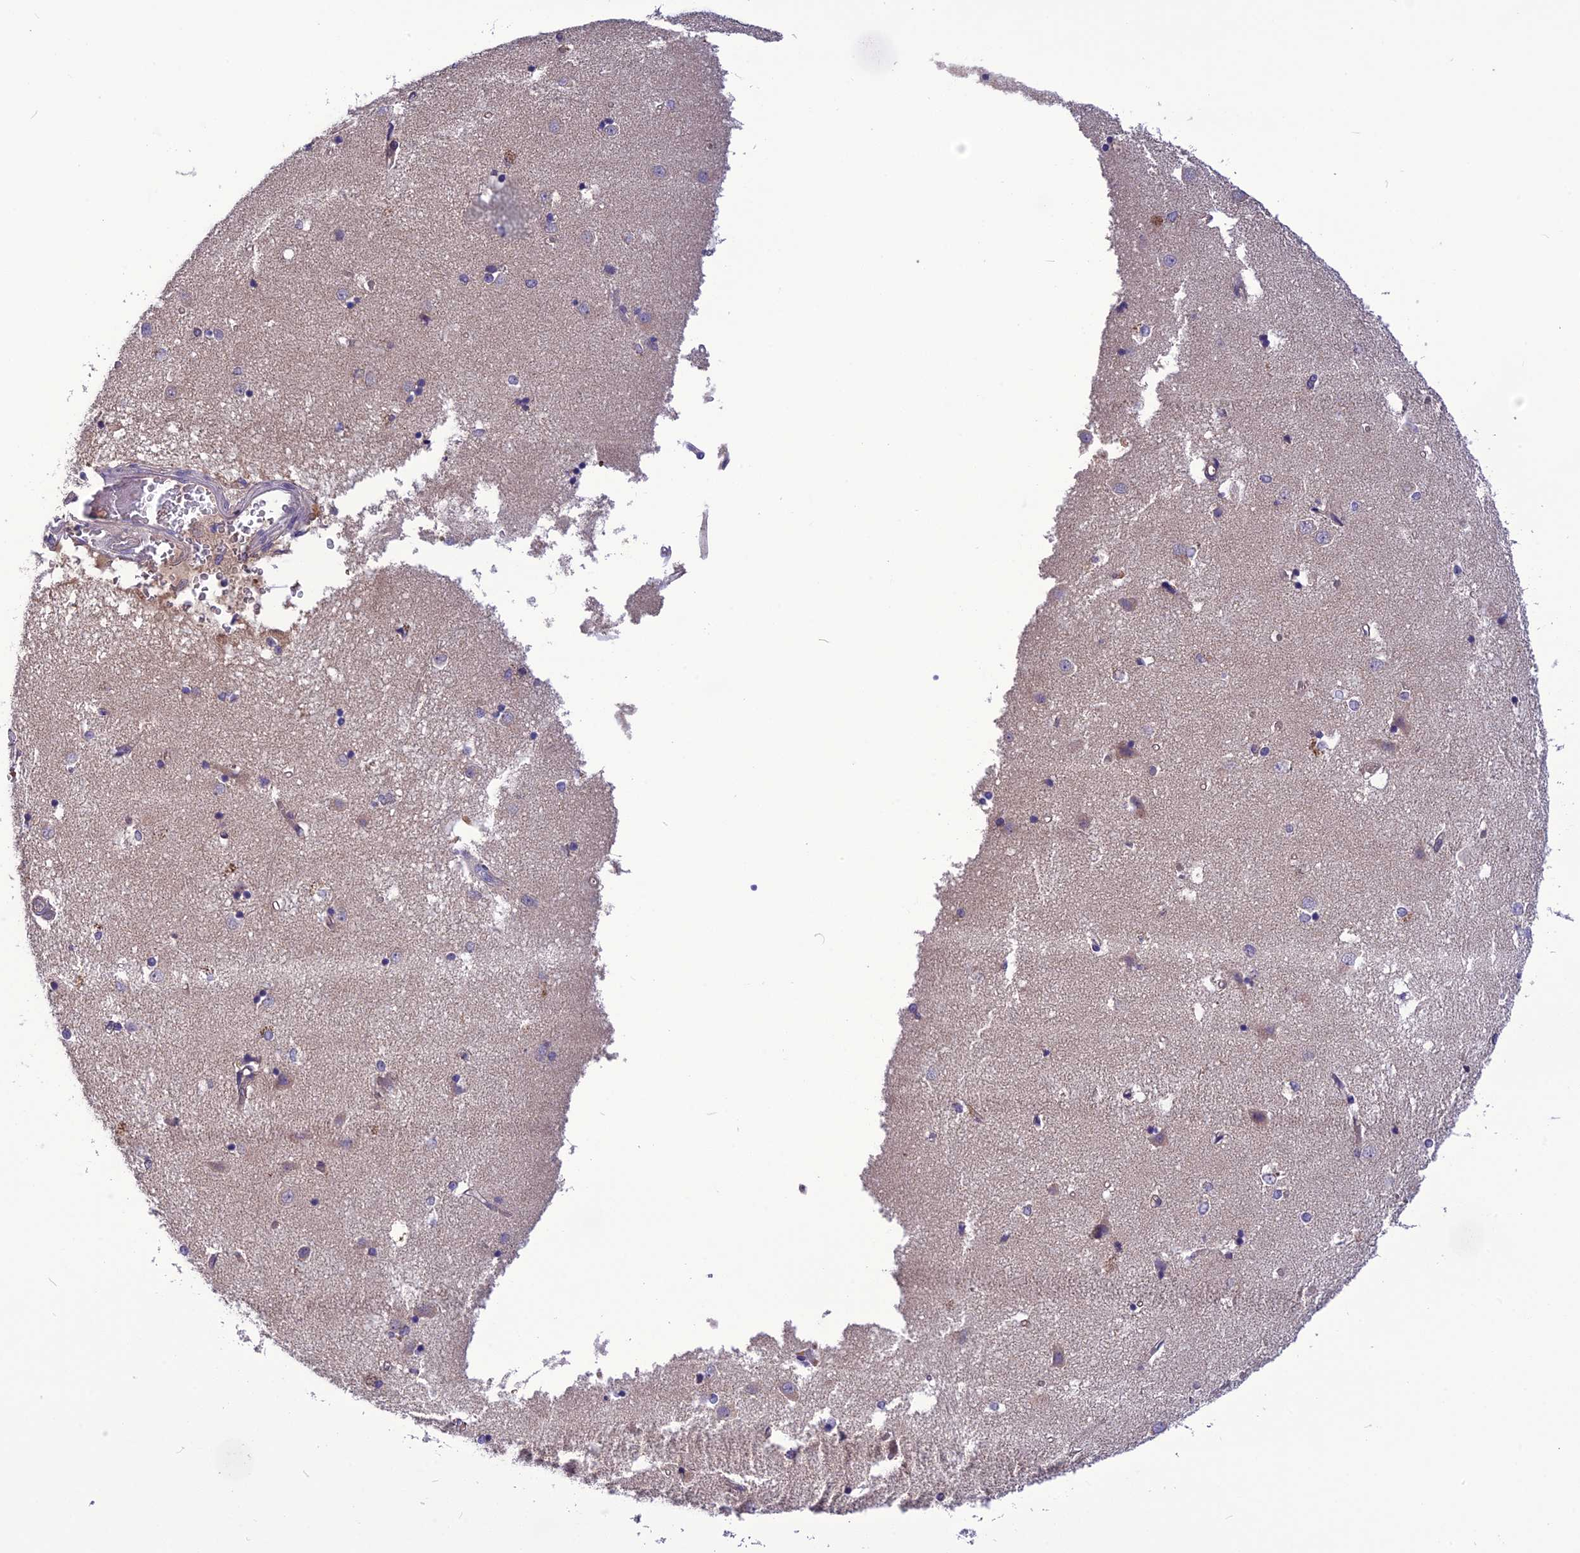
{"staining": {"intensity": "negative", "quantity": "none", "location": "none"}, "tissue": "caudate", "cell_type": "Glial cells", "image_type": "normal", "snomed": [{"axis": "morphology", "description": "Normal tissue, NOS"}, {"axis": "topography", "description": "Lateral ventricle wall"}], "caption": "Immunohistochemistry of unremarkable caudate demonstrates no staining in glial cells.", "gene": "PSMF1", "patient": {"sex": "male", "age": 45}}